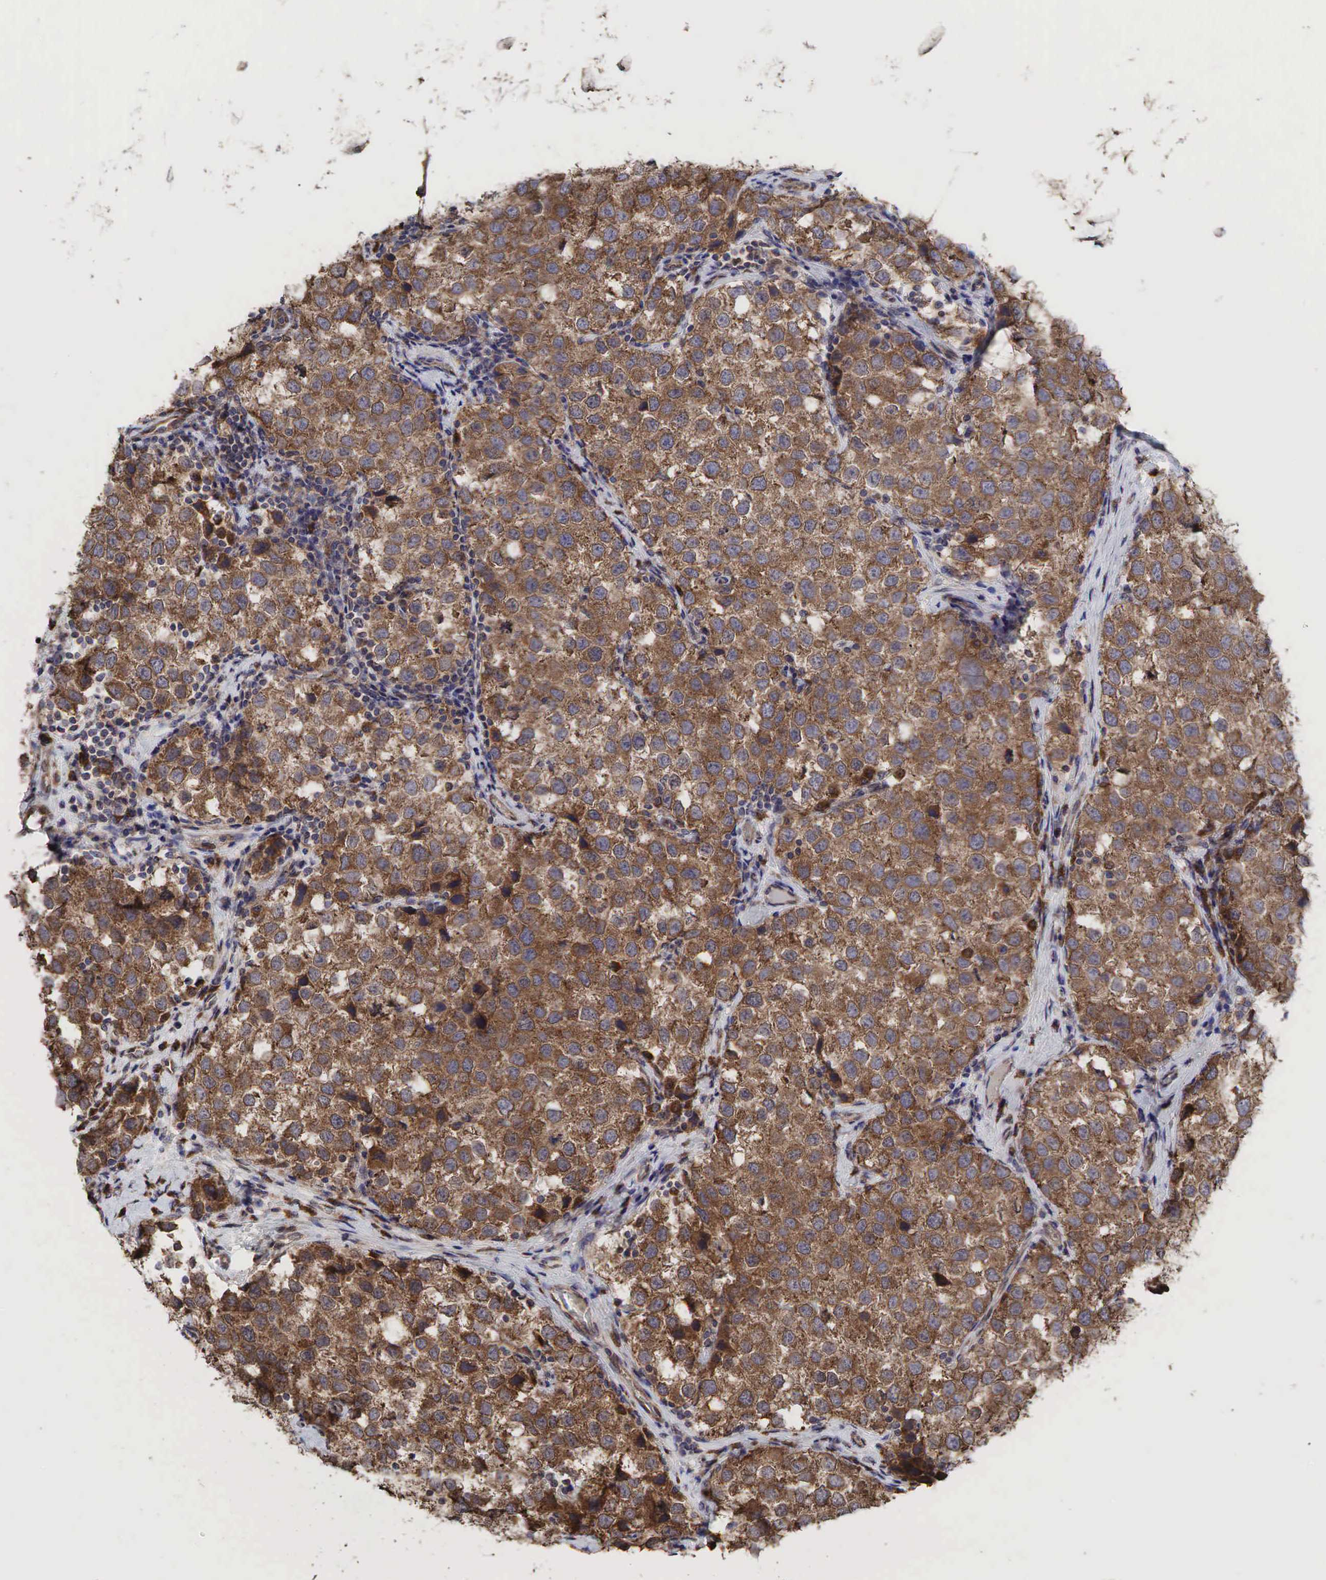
{"staining": {"intensity": "moderate", "quantity": ">75%", "location": "cytoplasmic/membranous"}, "tissue": "testis cancer", "cell_type": "Tumor cells", "image_type": "cancer", "snomed": [{"axis": "morphology", "description": "Seminoma, NOS"}, {"axis": "topography", "description": "Testis"}], "caption": "IHC staining of testis seminoma, which shows medium levels of moderate cytoplasmic/membranous positivity in approximately >75% of tumor cells indicating moderate cytoplasmic/membranous protein positivity. The staining was performed using DAB (3,3'-diaminobenzidine) (brown) for protein detection and nuclei were counterstained in hematoxylin (blue).", "gene": "PABPC5", "patient": {"sex": "male", "age": 39}}